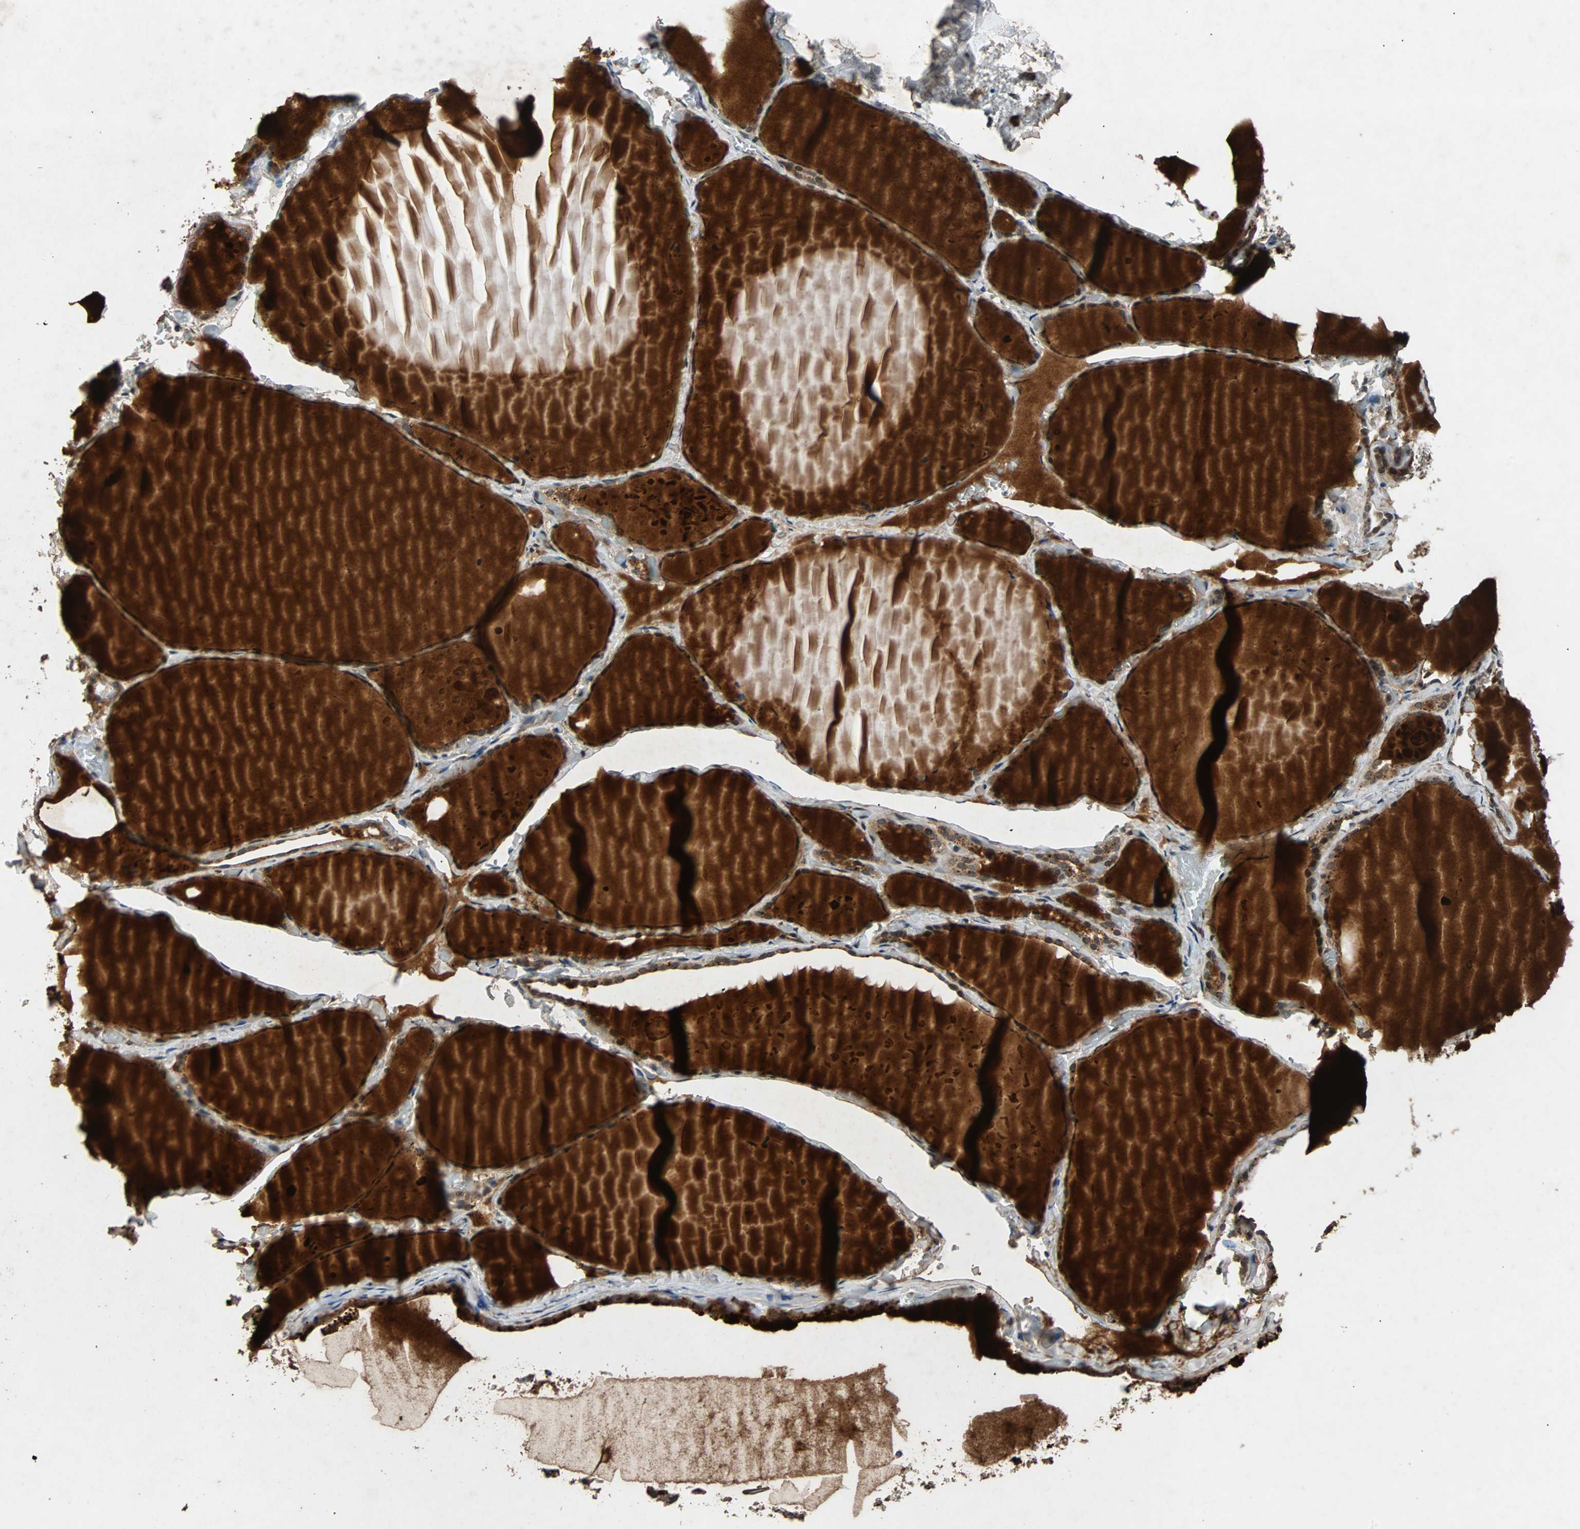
{"staining": {"intensity": "strong", "quantity": ">75%", "location": "cytoplasmic/membranous,nuclear"}, "tissue": "thyroid gland", "cell_type": "Glandular cells", "image_type": "normal", "snomed": [{"axis": "morphology", "description": "Normal tissue, NOS"}, {"axis": "topography", "description": "Thyroid gland"}], "caption": "Immunohistochemical staining of benign human thyroid gland exhibits high levels of strong cytoplasmic/membranous,nuclear expression in about >75% of glandular cells. (DAB (3,3'-diaminobenzidine) = brown stain, brightfield microscopy at high magnification).", "gene": "USP31", "patient": {"sex": "female", "age": 22}}